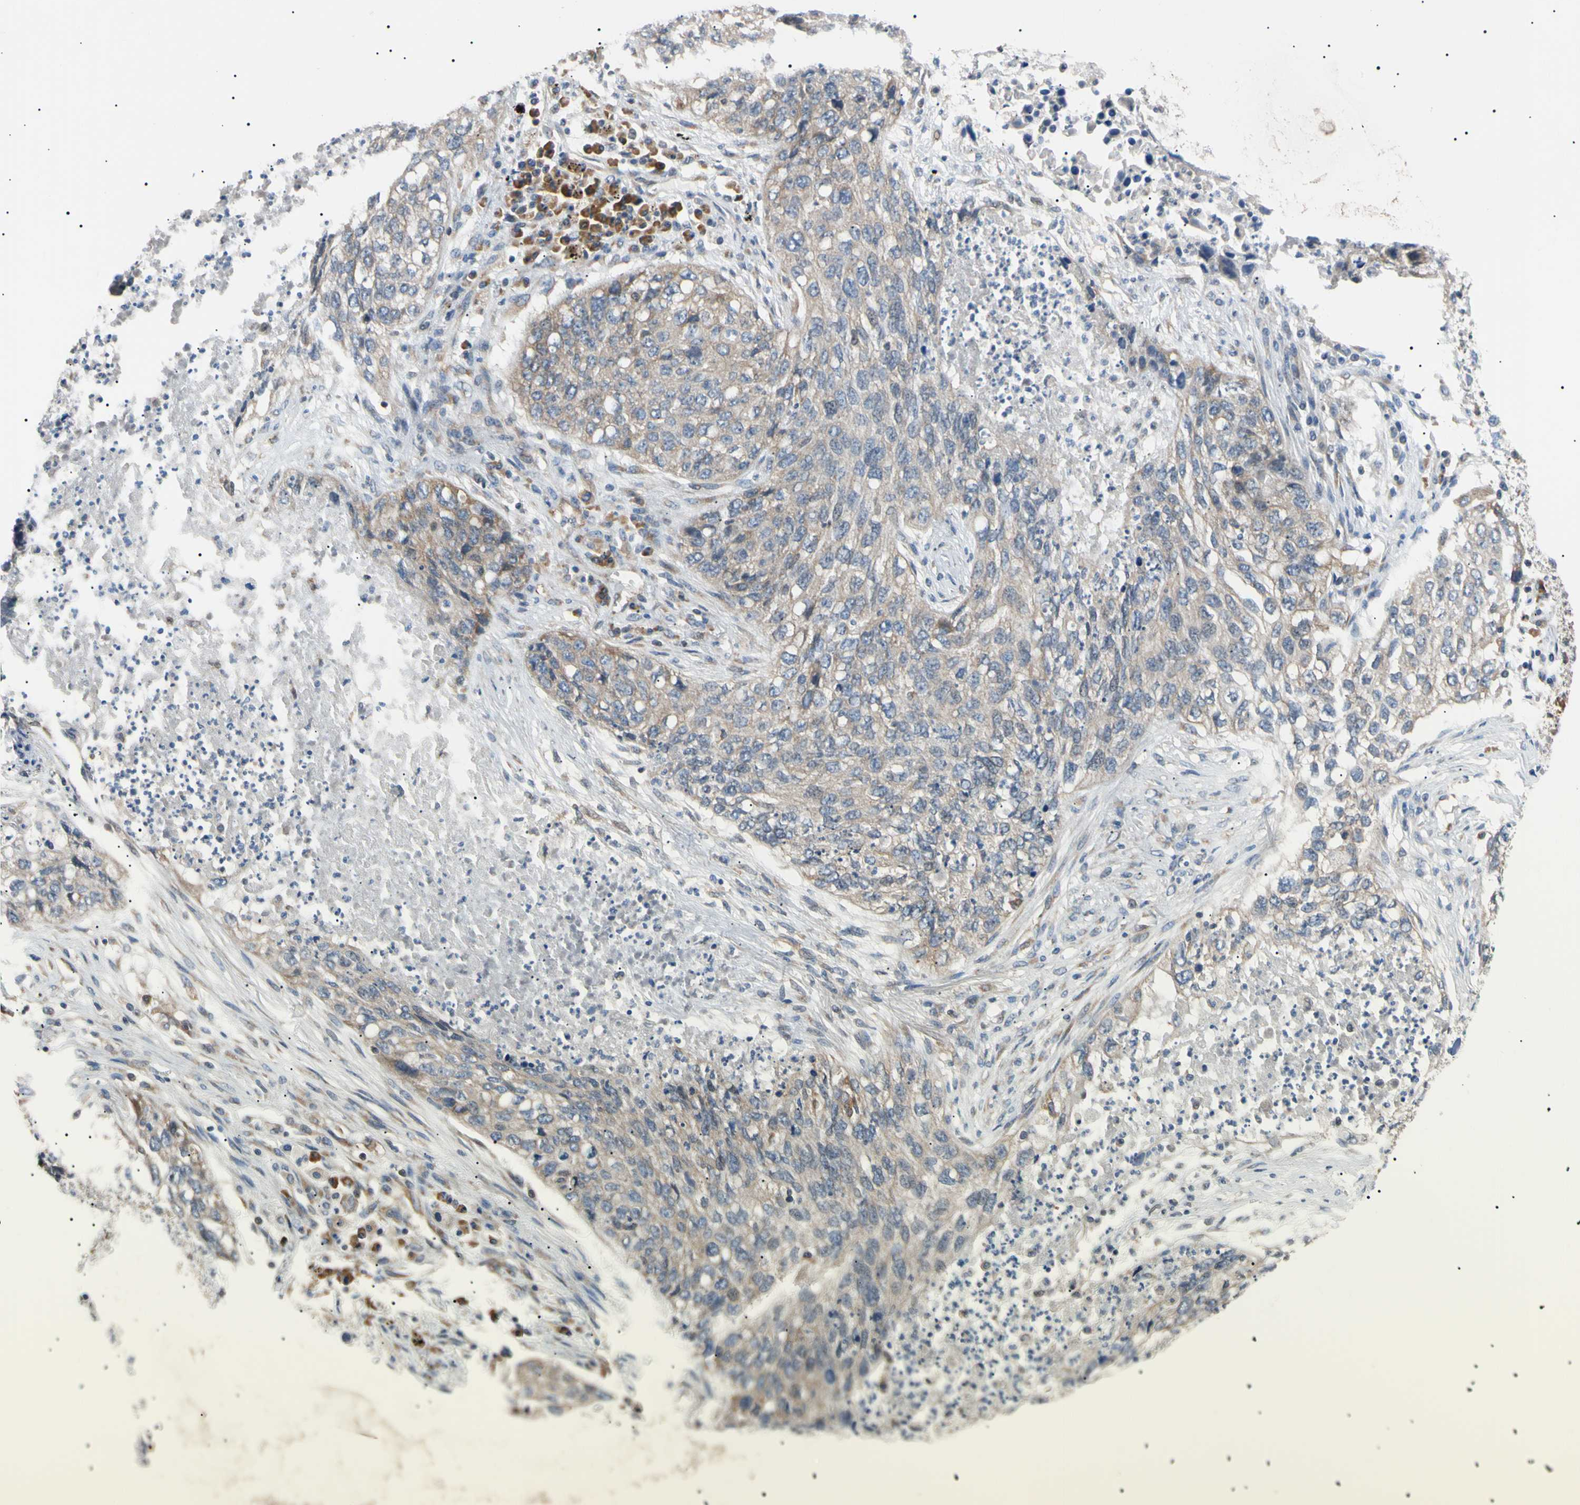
{"staining": {"intensity": "weak", "quantity": ">75%", "location": "cytoplasmic/membranous"}, "tissue": "lung cancer", "cell_type": "Tumor cells", "image_type": "cancer", "snomed": [{"axis": "morphology", "description": "Squamous cell carcinoma, NOS"}, {"axis": "topography", "description": "Lung"}], "caption": "This is an image of immunohistochemistry staining of squamous cell carcinoma (lung), which shows weak positivity in the cytoplasmic/membranous of tumor cells.", "gene": "VAPA", "patient": {"sex": "female", "age": 63}}